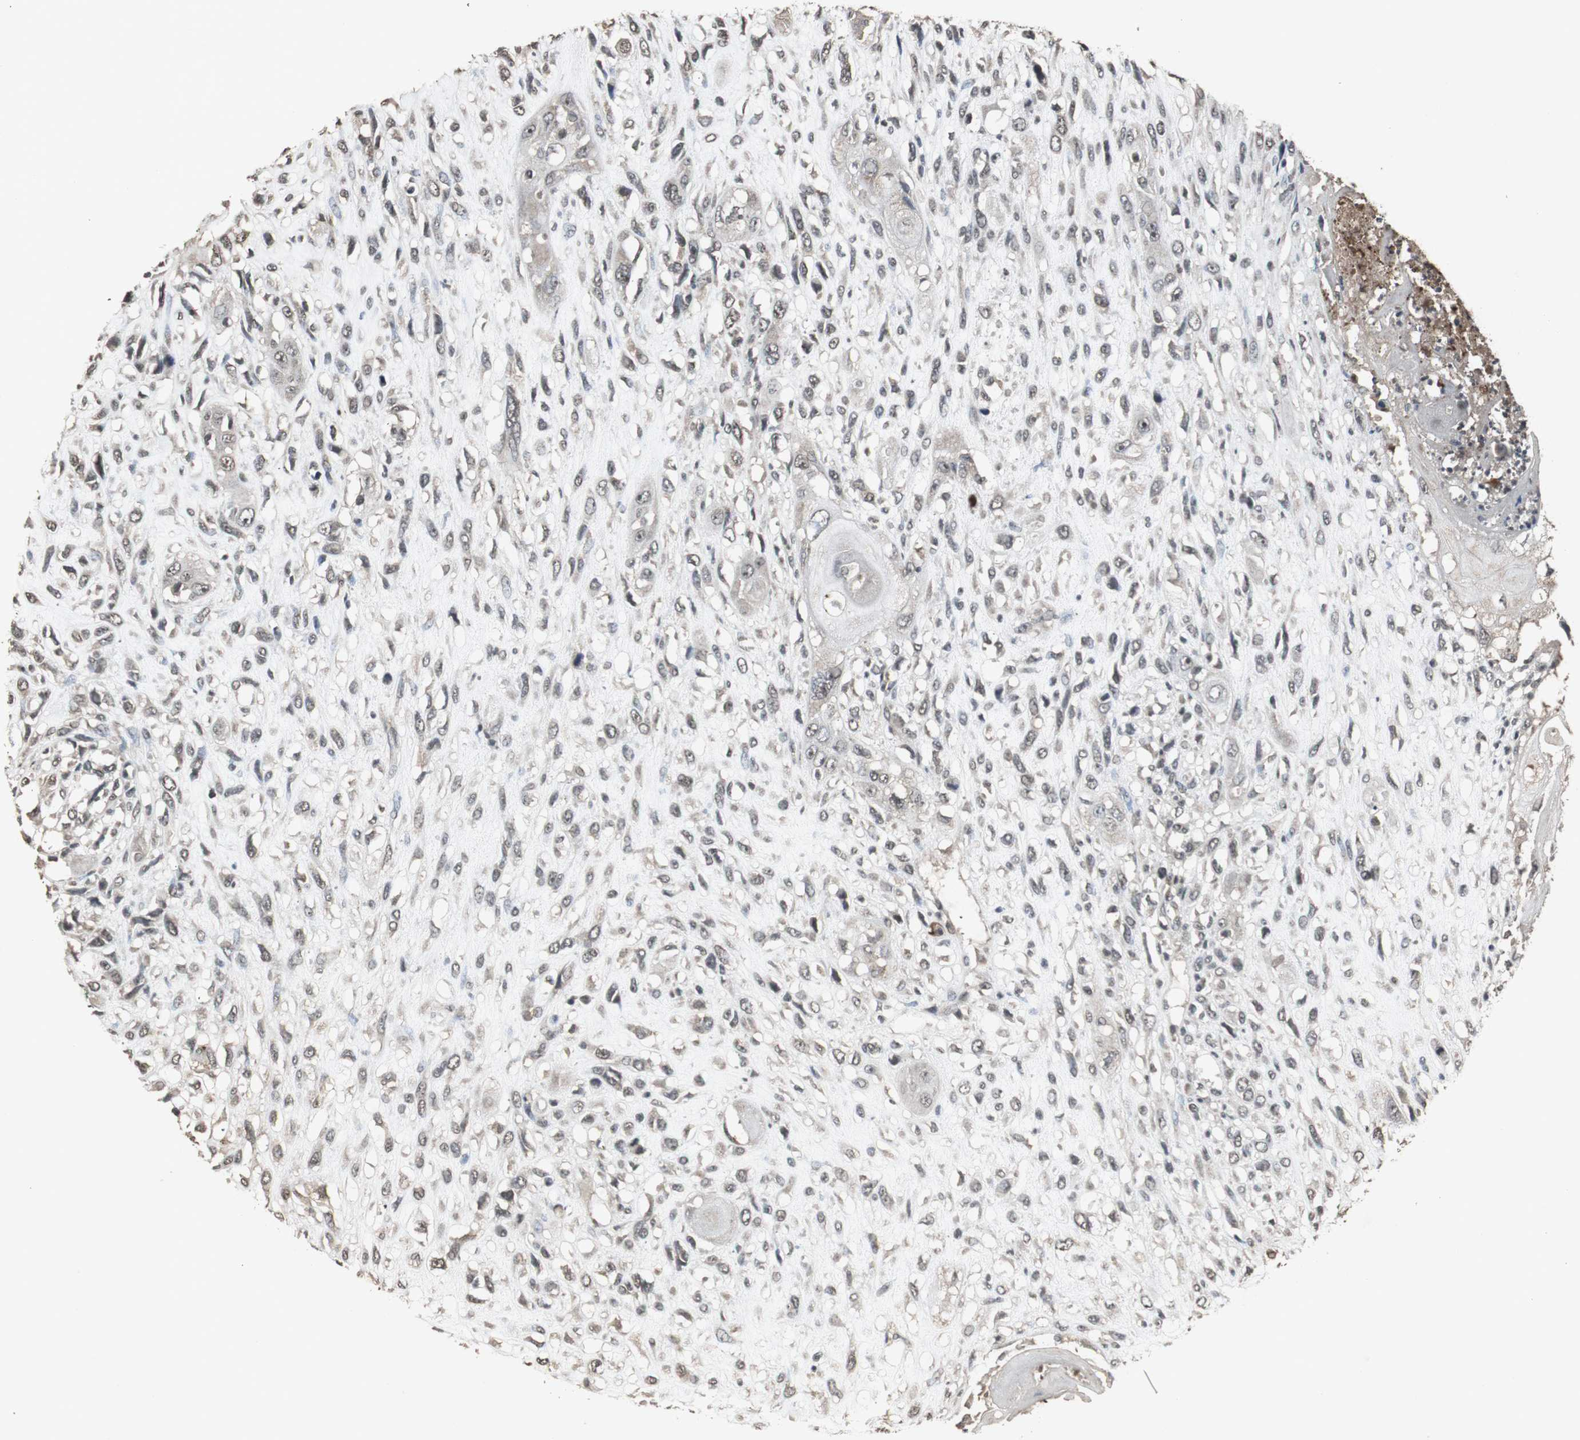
{"staining": {"intensity": "moderate", "quantity": ">75%", "location": "cytoplasmic/membranous,nuclear"}, "tissue": "head and neck cancer", "cell_type": "Tumor cells", "image_type": "cancer", "snomed": [{"axis": "morphology", "description": "Necrosis, NOS"}, {"axis": "morphology", "description": "Neoplasm, malignant, NOS"}, {"axis": "topography", "description": "Salivary gland"}, {"axis": "topography", "description": "Head-Neck"}], "caption": "Head and neck cancer was stained to show a protein in brown. There is medium levels of moderate cytoplasmic/membranous and nuclear staining in approximately >75% of tumor cells. (DAB (3,3'-diaminobenzidine) IHC, brown staining for protein, blue staining for nuclei).", "gene": "EMX1", "patient": {"sex": "male", "age": 43}}